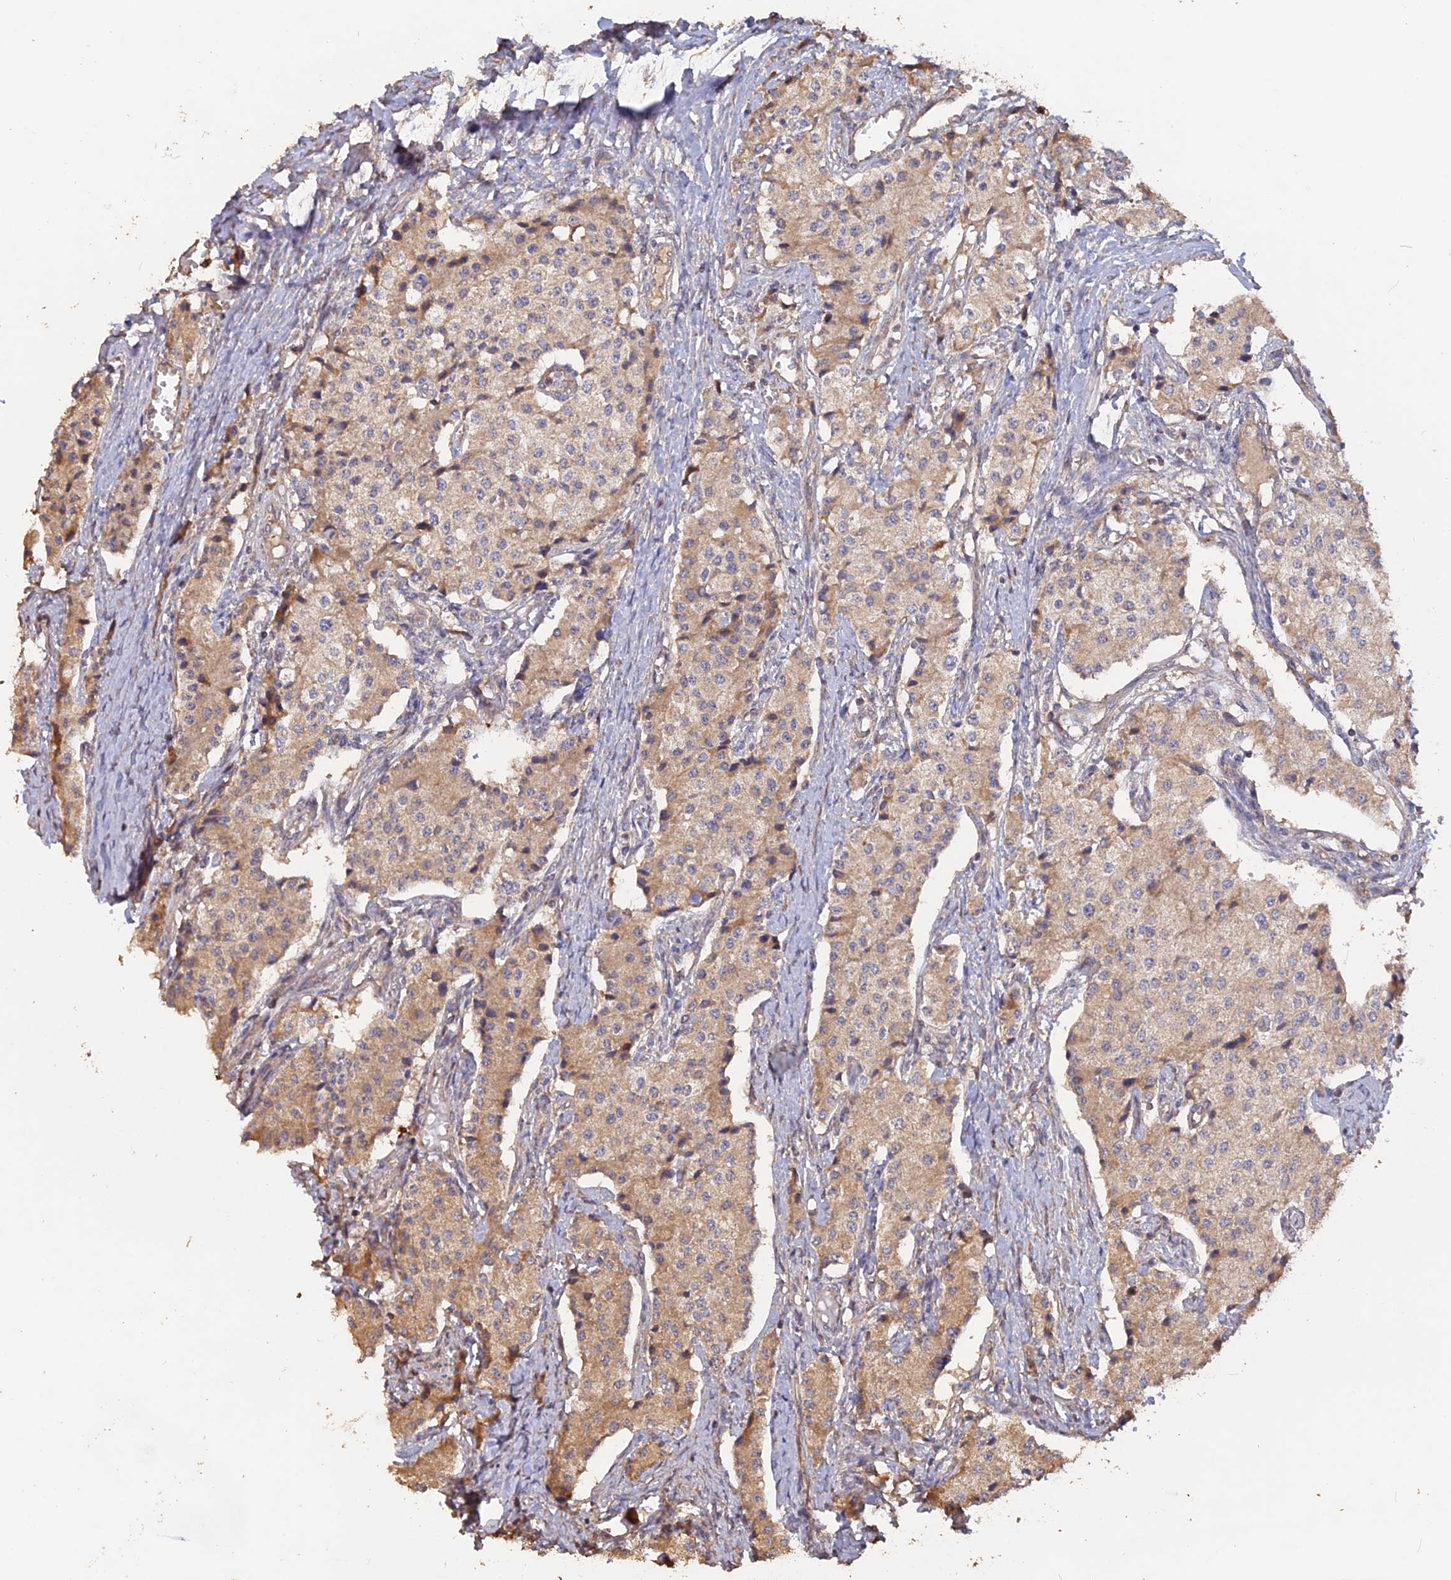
{"staining": {"intensity": "weak", "quantity": "25%-75%", "location": "cytoplasmic/membranous"}, "tissue": "carcinoid", "cell_type": "Tumor cells", "image_type": "cancer", "snomed": [{"axis": "morphology", "description": "Carcinoid, malignant, NOS"}, {"axis": "topography", "description": "Colon"}], "caption": "An immunohistochemistry (IHC) image of tumor tissue is shown. Protein staining in brown highlights weak cytoplasmic/membranous positivity in carcinoid within tumor cells.", "gene": "LAYN", "patient": {"sex": "female", "age": 52}}